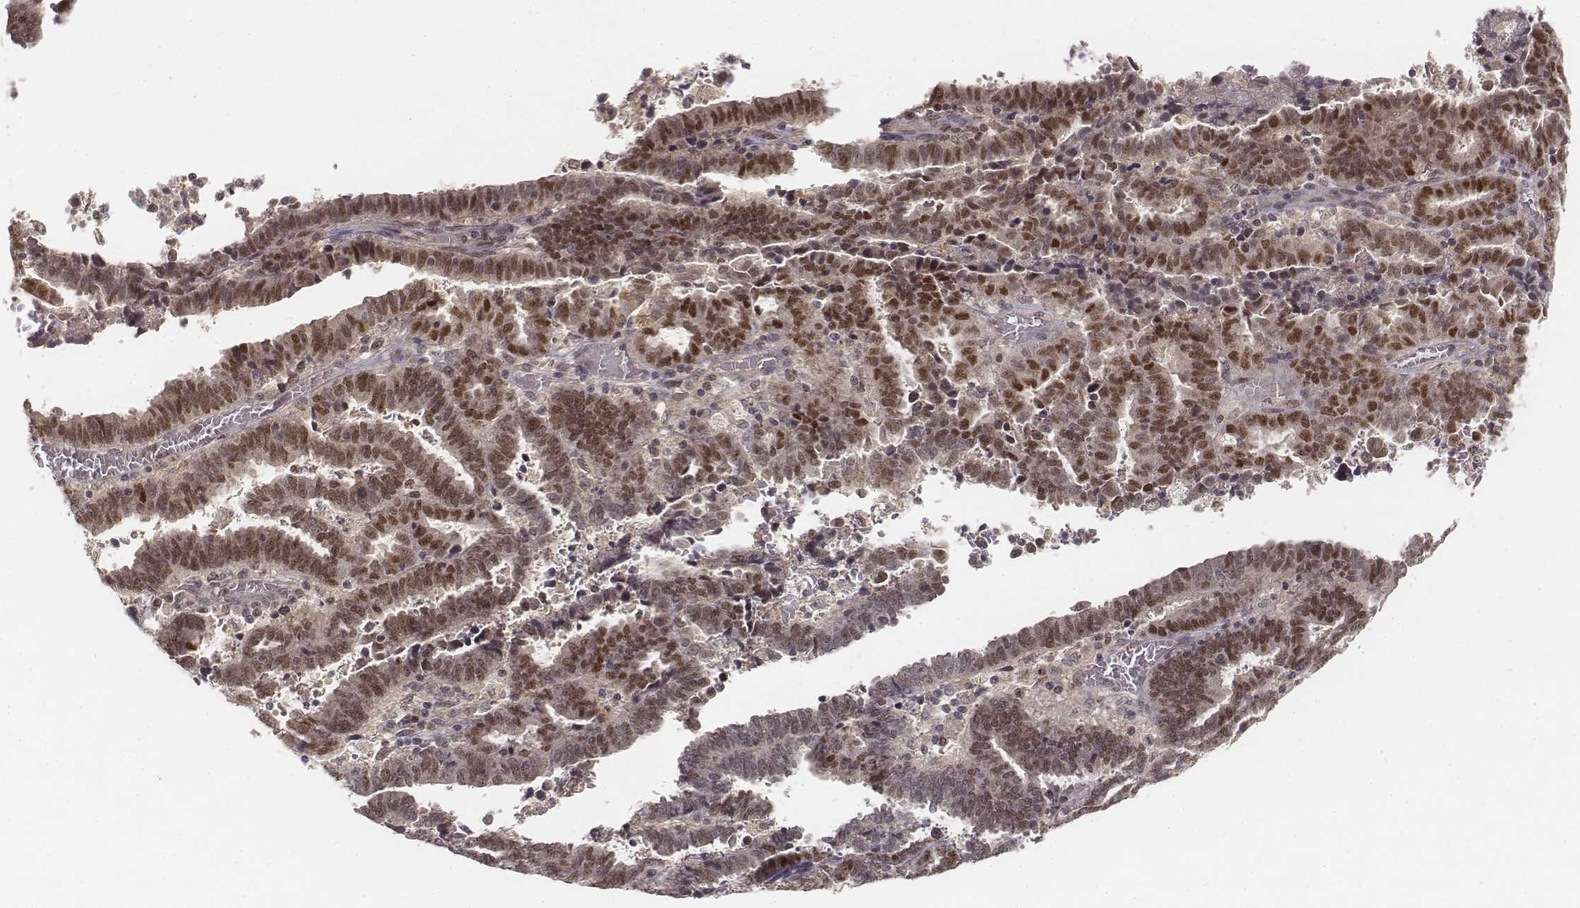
{"staining": {"intensity": "moderate", "quantity": ">75%", "location": "nuclear"}, "tissue": "endometrial cancer", "cell_type": "Tumor cells", "image_type": "cancer", "snomed": [{"axis": "morphology", "description": "Adenocarcinoma, NOS"}, {"axis": "topography", "description": "Uterus"}], "caption": "Protein analysis of endometrial cancer (adenocarcinoma) tissue shows moderate nuclear positivity in approximately >75% of tumor cells. Nuclei are stained in blue.", "gene": "FANCD2", "patient": {"sex": "female", "age": 83}}